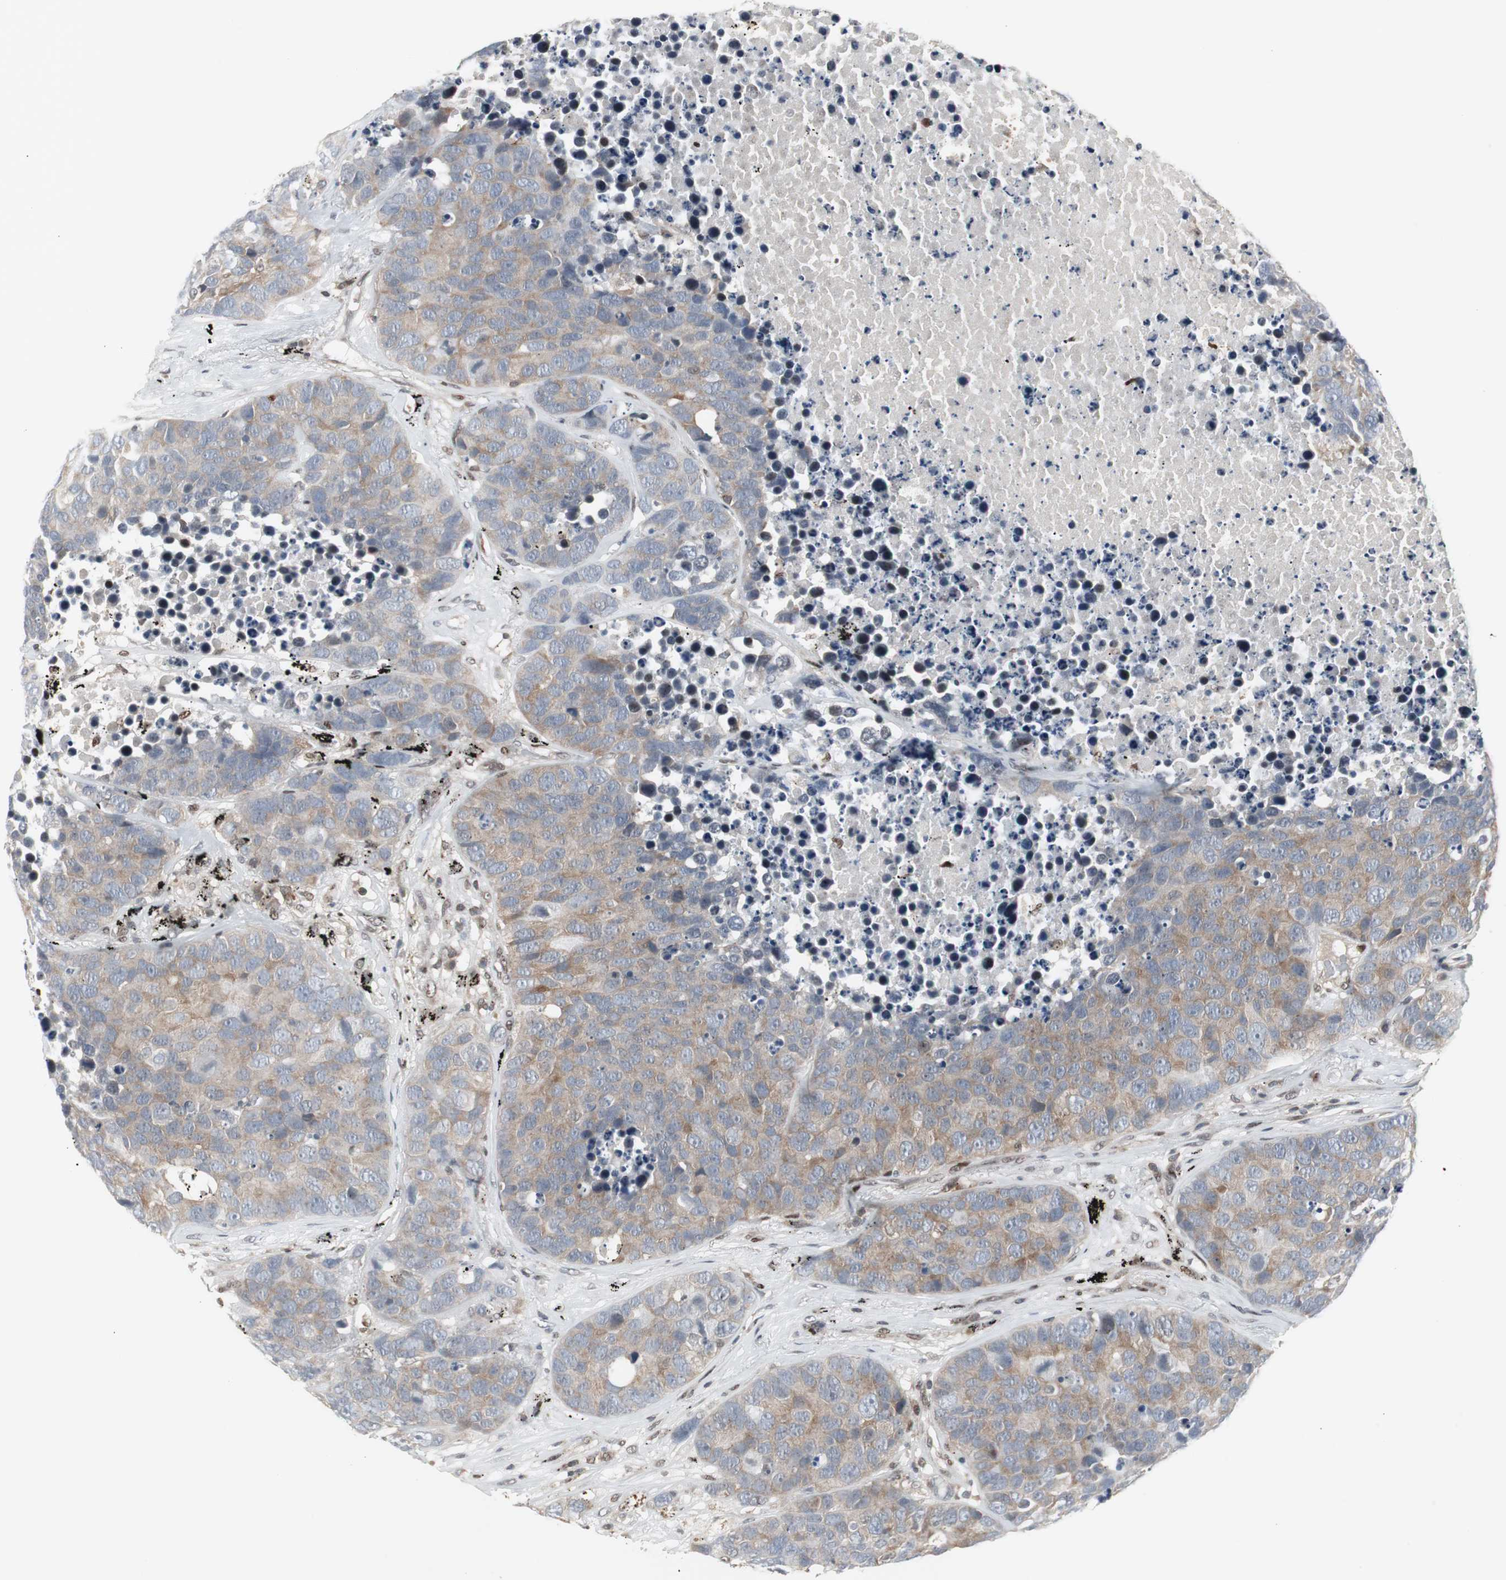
{"staining": {"intensity": "weak", "quantity": ">75%", "location": "cytoplasmic/membranous"}, "tissue": "carcinoid", "cell_type": "Tumor cells", "image_type": "cancer", "snomed": [{"axis": "morphology", "description": "Carcinoid, malignant, NOS"}, {"axis": "topography", "description": "Lung"}], "caption": "Carcinoid stained with DAB (3,3'-diaminobenzidine) immunohistochemistry shows low levels of weak cytoplasmic/membranous expression in about >75% of tumor cells. (DAB = brown stain, brightfield microscopy at high magnification).", "gene": "GRK2", "patient": {"sex": "male", "age": 60}}